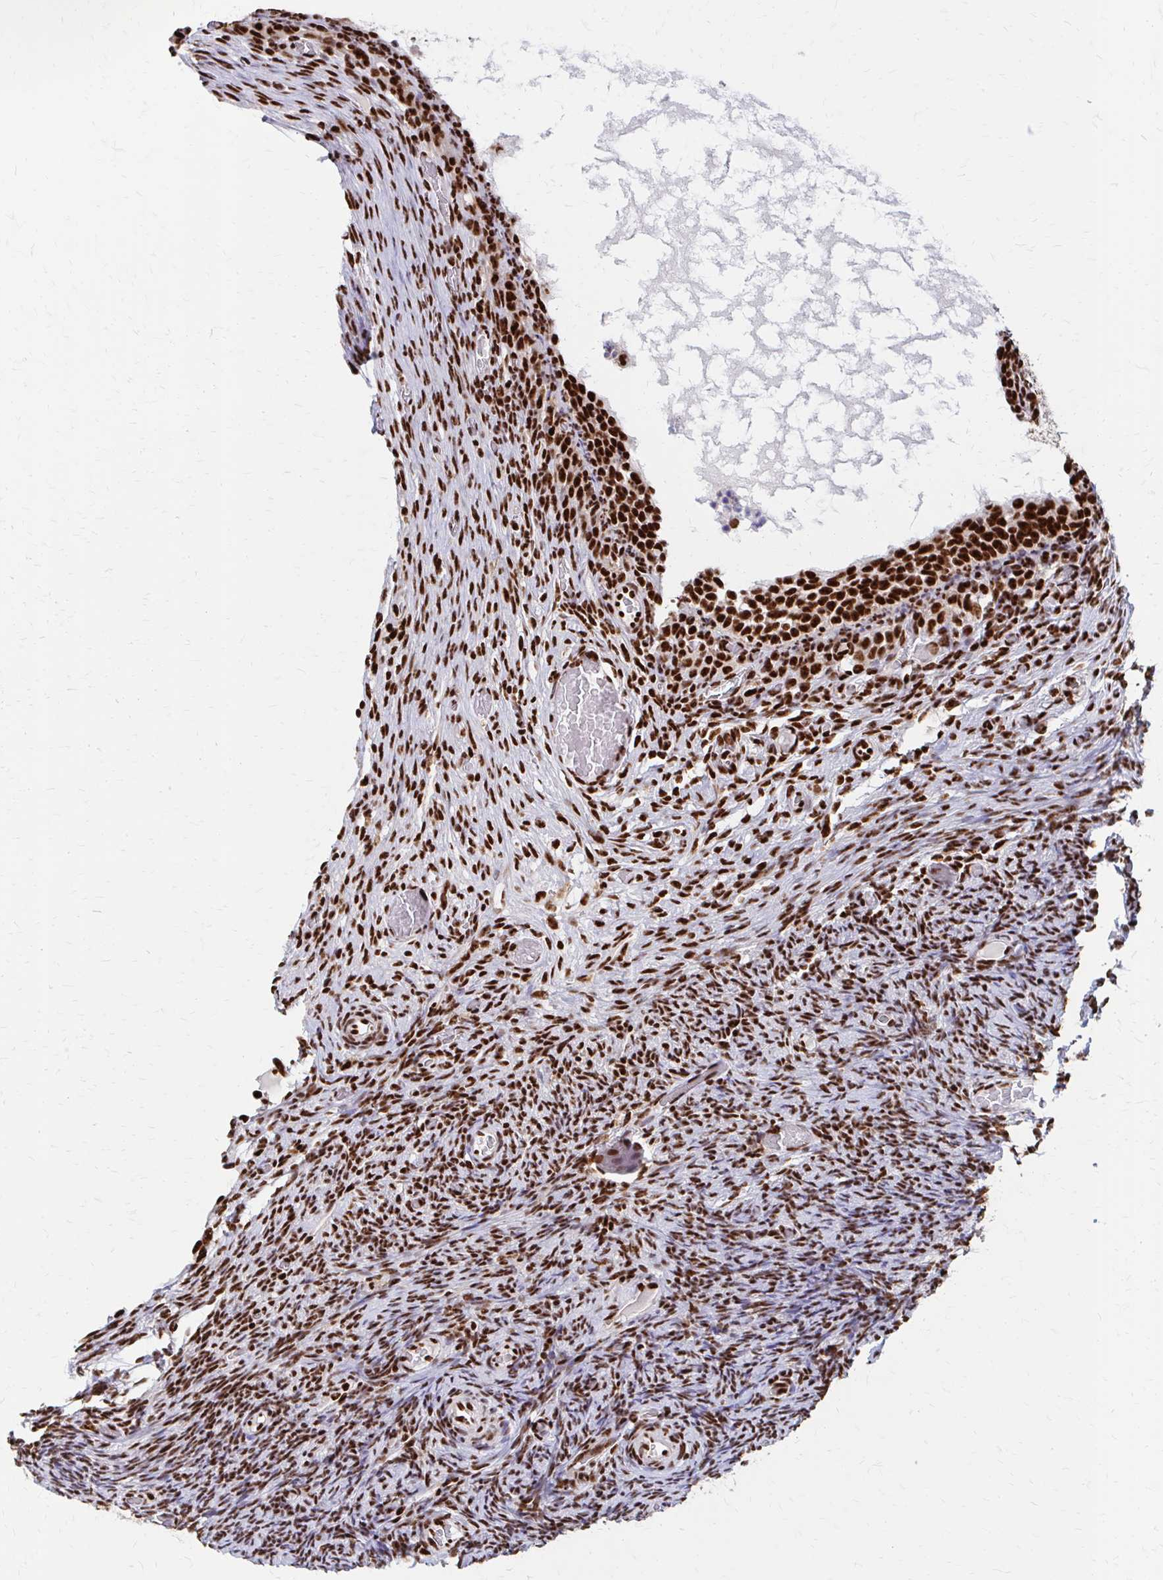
{"staining": {"intensity": "strong", "quantity": ">75%", "location": "nuclear"}, "tissue": "ovary", "cell_type": "Follicle cells", "image_type": "normal", "snomed": [{"axis": "morphology", "description": "Normal tissue, NOS"}, {"axis": "topography", "description": "Ovary"}], "caption": "Immunohistochemical staining of unremarkable human ovary demonstrates strong nuclear protein expression in about >75% of follicle cells.", "gene": "CNKSR3", "patient": {"sex": "female", "age": 34}}